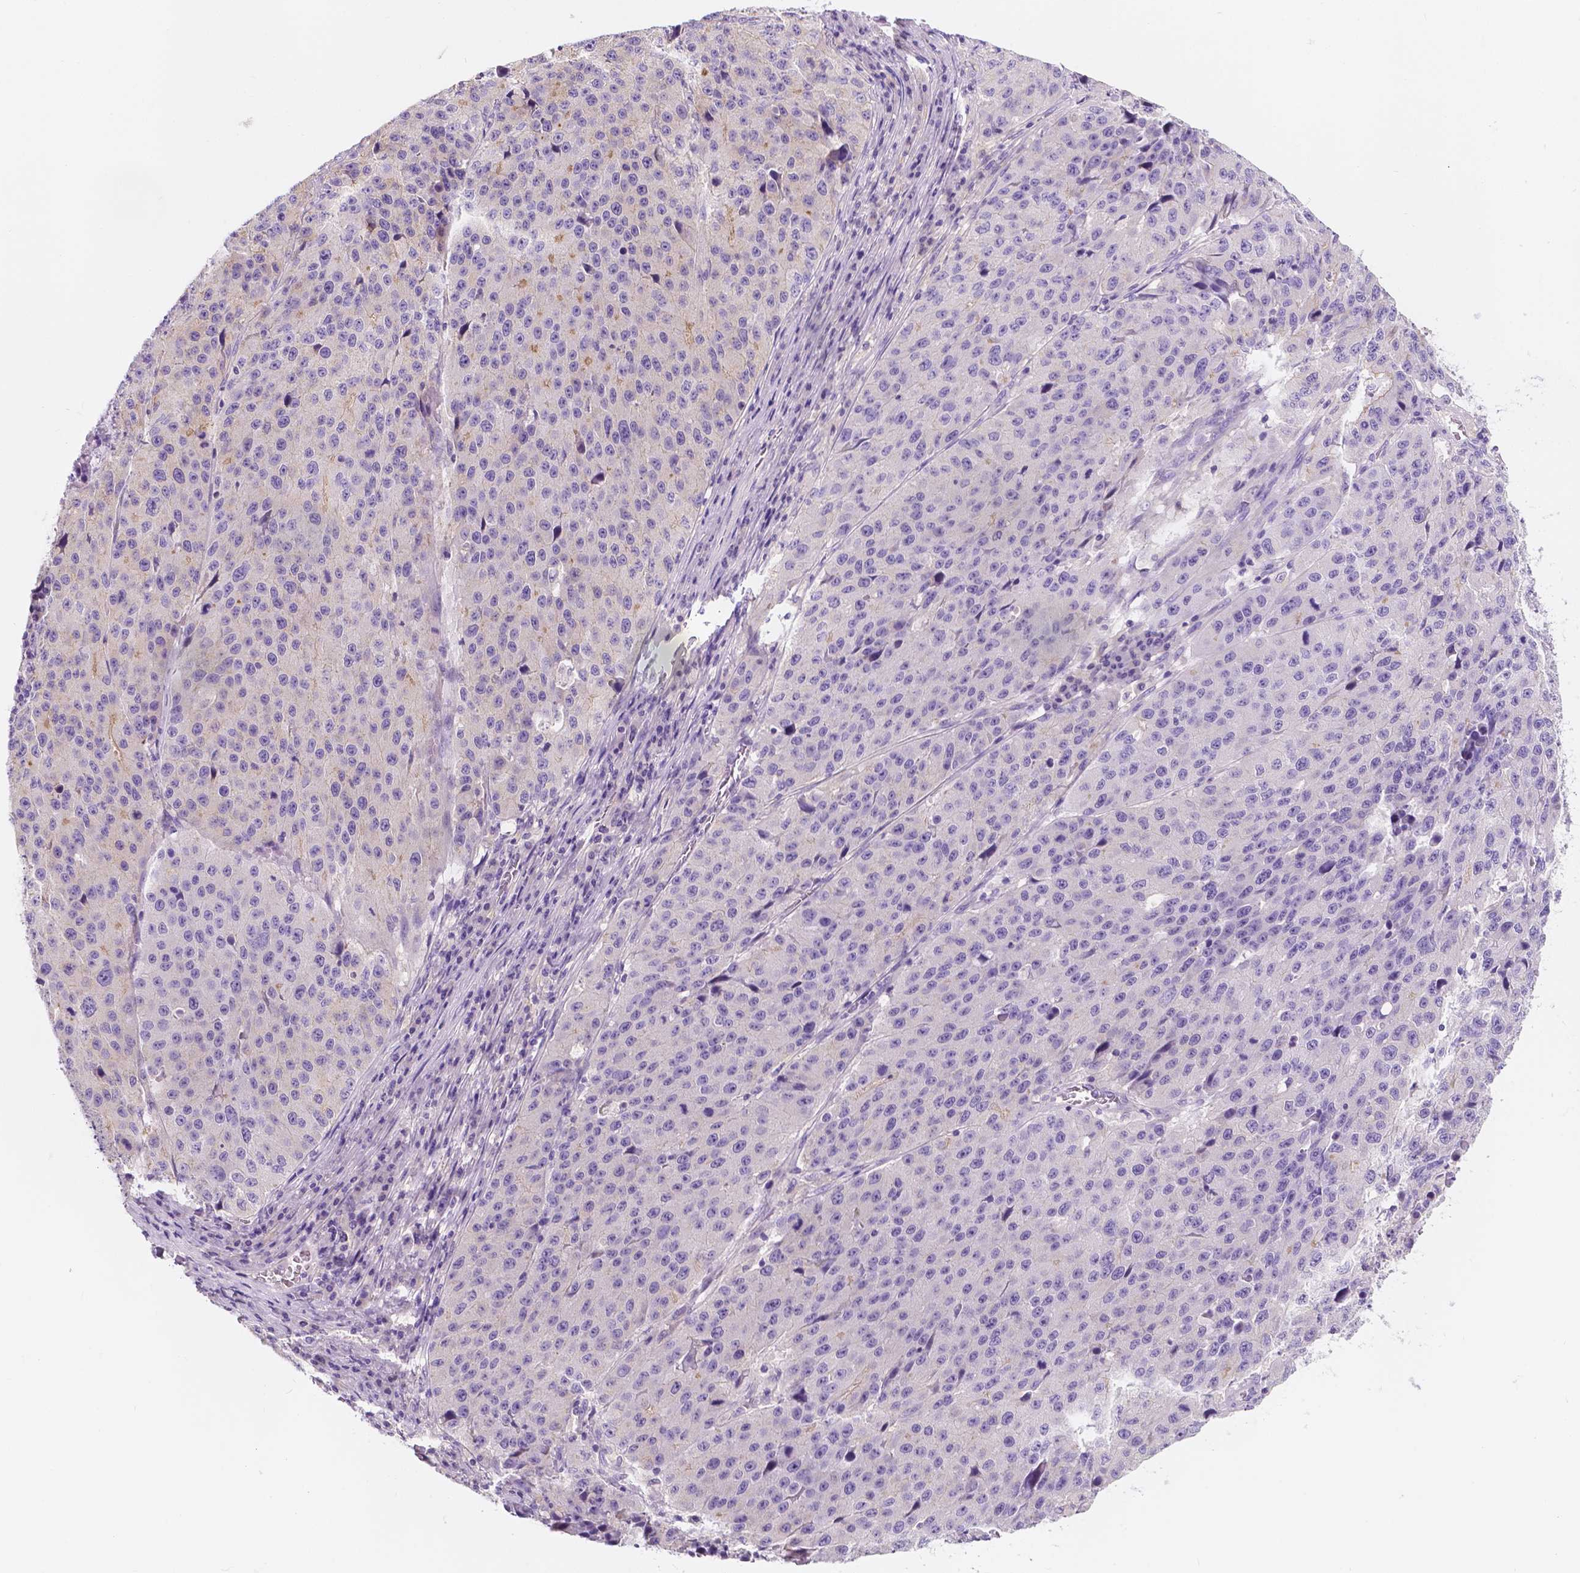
{"staining": {"intensity": "negative", "quantity": "none", "location": "none"}, "tissue": "stomach cancer", "cell_type": "Tumor cells", "image_type": "cancer", "snomed": [{"axis": "morphology", "description": "Adenocarcinoma, NOS"}, {"axis": "topography", "description": "Stomach"}], "caption": "Stomach adenocarcinoma stained for a protein using immunohistochemistry (IHC) demonstrates no staining tumor cells.", "gene": "SIRT2", "patient": {"sex": "male", "age": 71}}